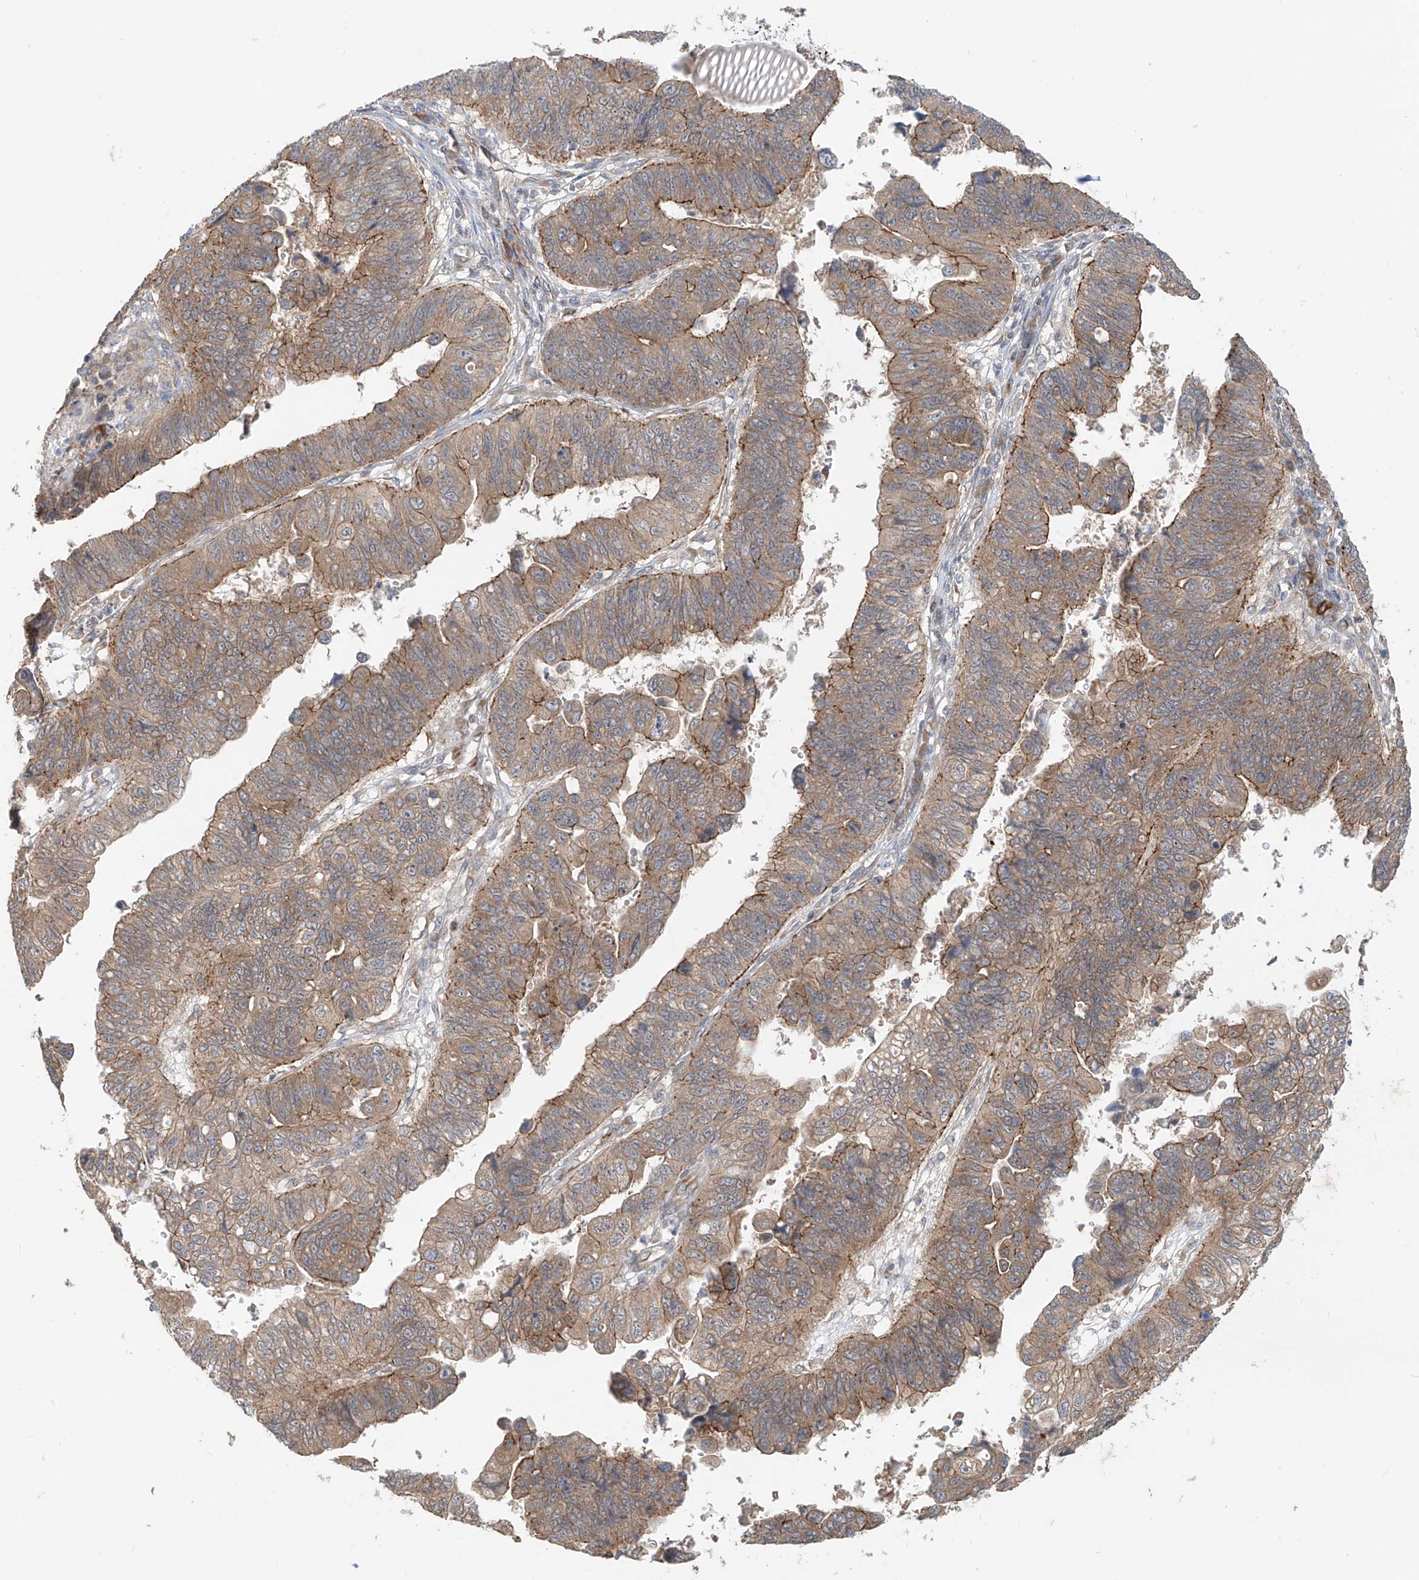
{"staining": {"intensity": "moderate", "quantity": ">75%", "location": "cytoplasmic/membranous"}, "tissue": "stomach cancer", "cell_type": "Tumor cells", "image_type": "cancer", "snomed": [{"axis": "morphology", "description": "Adenocarcinoma, NOS"}, {"axis": "topography", "description": "Stomach"}], "caption": "Immunohistochemical staining of human stomach cancer (adenocarcinoma) displays medium levels of moderate cytoplasmic/membranous staining in about >75% of tumor cells.", "gene": "MTUS2", "patient": {"sex": "male", "age": 59}}